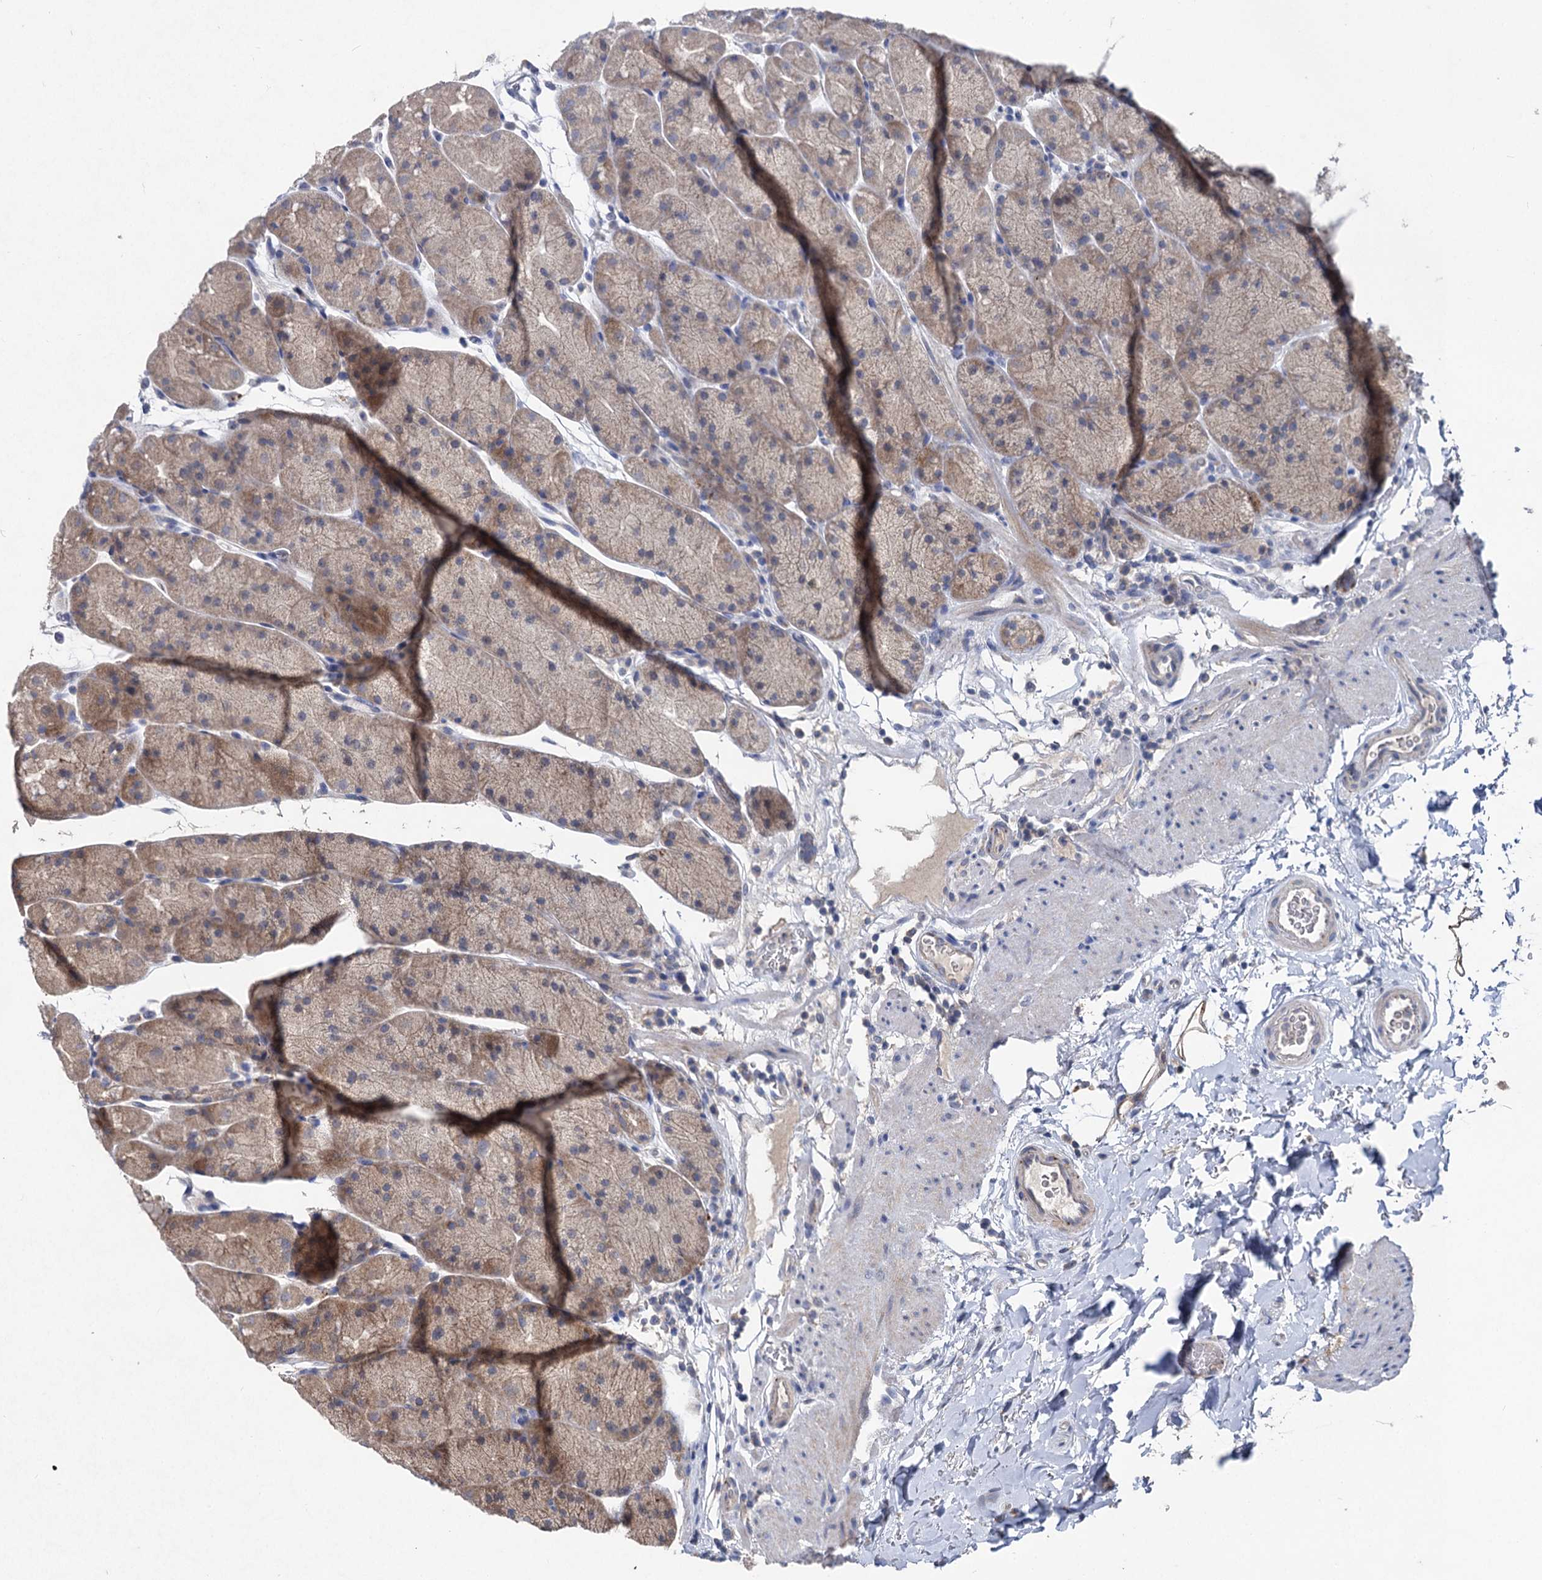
{"staining": {"intensity": "moderate", "quantity": ">75%", "location": "cytoplasmic/membranous"}, "tissue": "stomach", "cell_type": "Glandular cells", "image_type": "normal", "snomed": [{"axis": "morphology", "description": "Normal tissue, NOS"}, {"axis": "topography", "description": "Stomach, upper"}, {"axis": "topography", "description": "Stomach, lower"}], "caption": "Protein staining of benign stomach demonstrates moderate cytoplasmic/membranous positivity in about >75% of glandular cells.", "gene": "BCL2L2", "patient": {"sex": "male", "age": 67}}